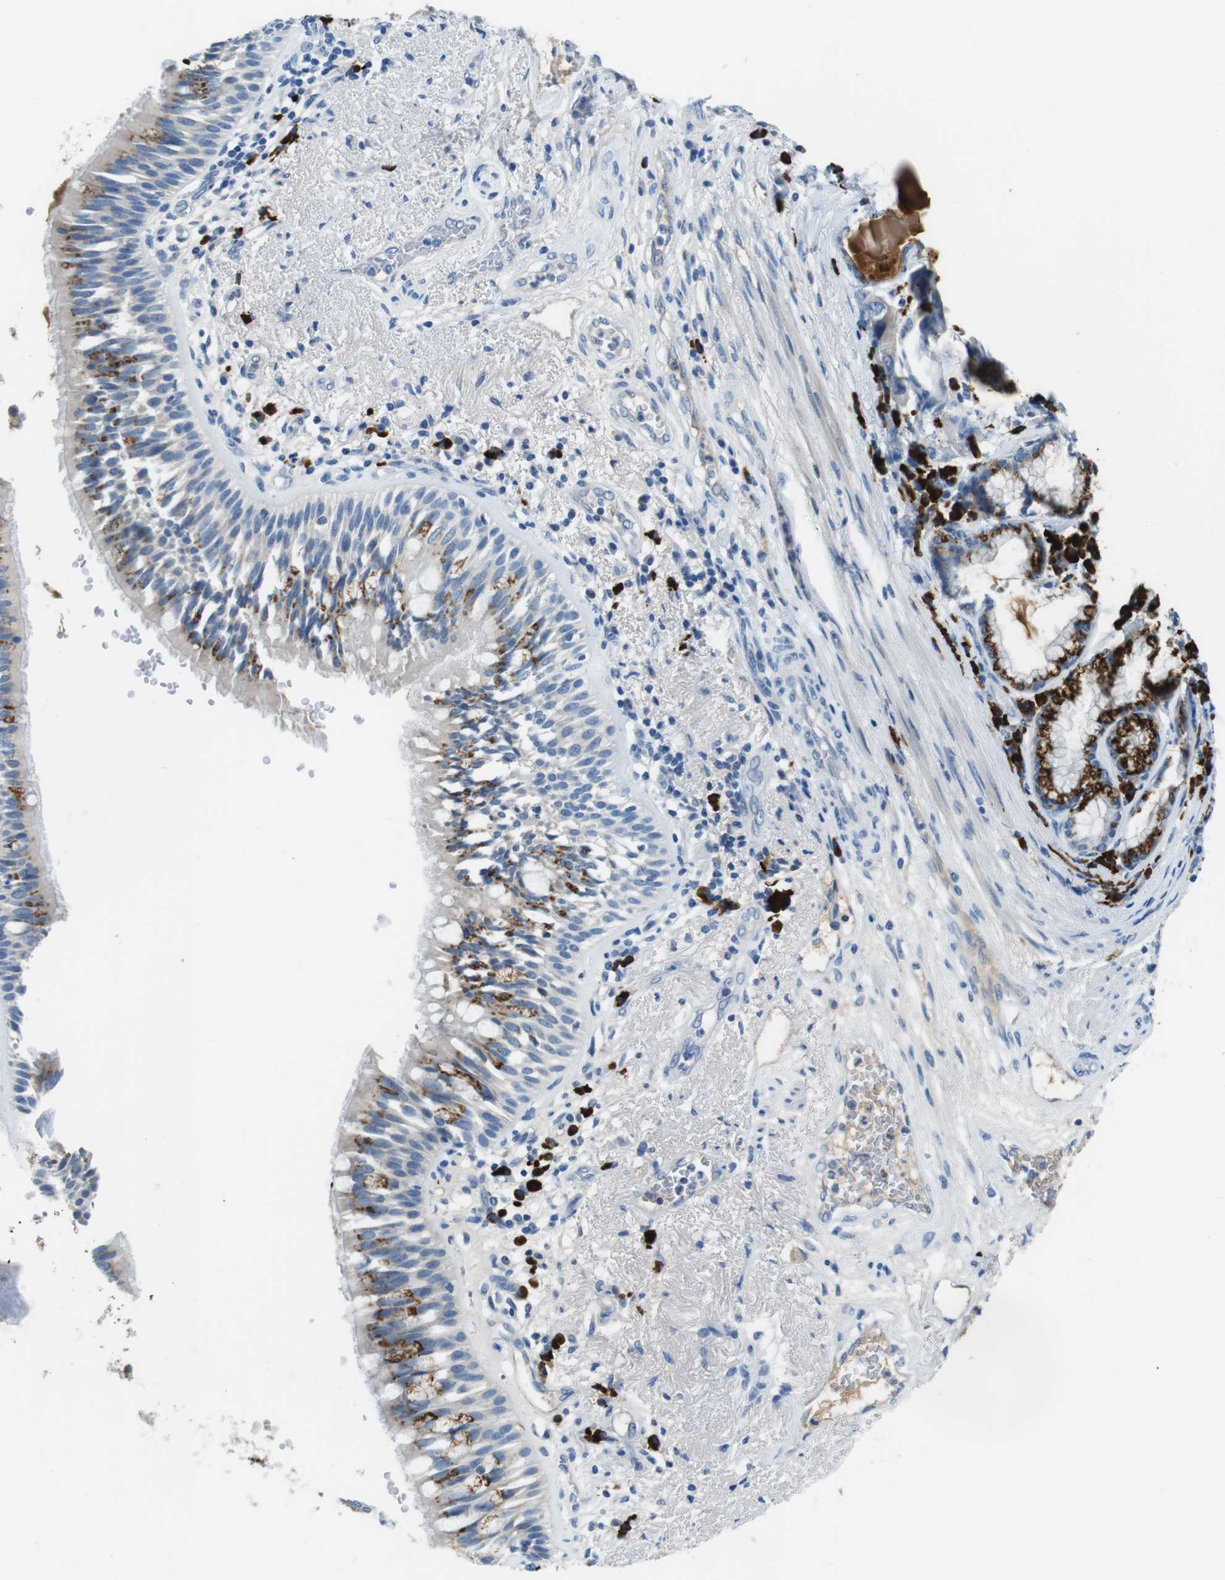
{"staining": {"intensity": "moderate", "quantity": ">75%", "location": "cytoplasmic/membranous"}, "tissue": "bronchus", "cell_type": "Respiratory epithelial cells", "image_type": "normal", "snomed": [{"axis": "morphology", "description": "Normal tissue, NOS"}, {"axis": "morphology", "description": "Adenocarcinoma, NOS"}, {"axis": "morphology", "description": "Adenocarcinoma, metastatic, NOS"}, {"axis": "topography", "description": "Lymph node"}, {"axis": "topography", "description": "Bronchus"}, {"axis": "topography", "description": "Lung"}], "caption": "Brown immunohistochemical staining in benign bronchus exhibits moderate cytoplasmic/membranous expression in about >75% of respiratory epithelial cells. Nuclei are stained in blue.", "gene": "SLC35A3", "patient": {"sex": "female", "age": 54}}